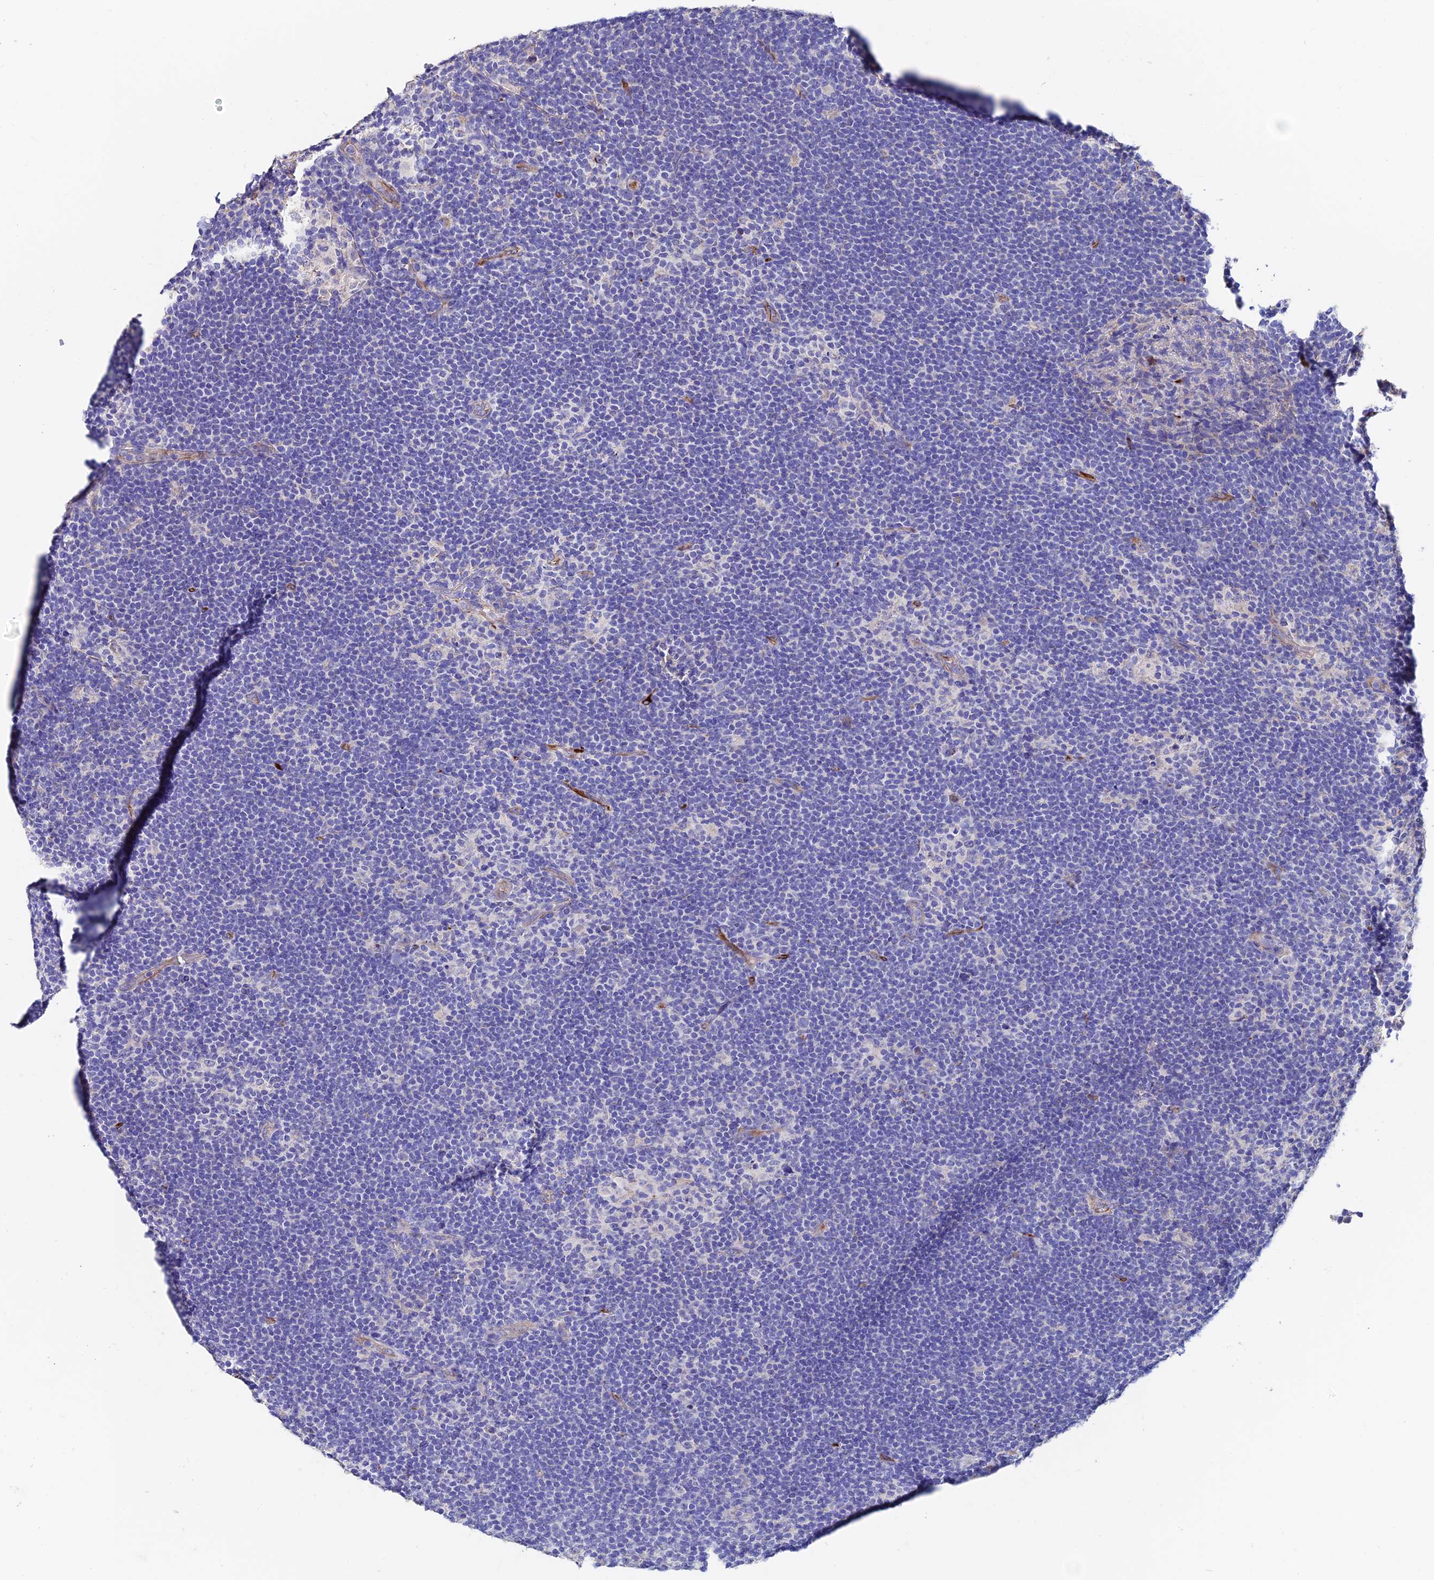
{"staining": {"intensity": "negative", "quantity": "none", "location": "none"}, "tissue": "lymphoma", "cell_type": "Tumor cells", "image_type": "cancer", "snomed": [{"axis": "morphology", "description": "Hodgkin's disease, NOS"}, {"axis": "topography", "description": "Lymph node"}], "caption": "High power microscopy histopathology image of an IHC photomicrograph of lymphoma, revealing no significant expression in tumor cells.", "gene": "ESM1", "patient": {"sex": "female", "age": 57}}